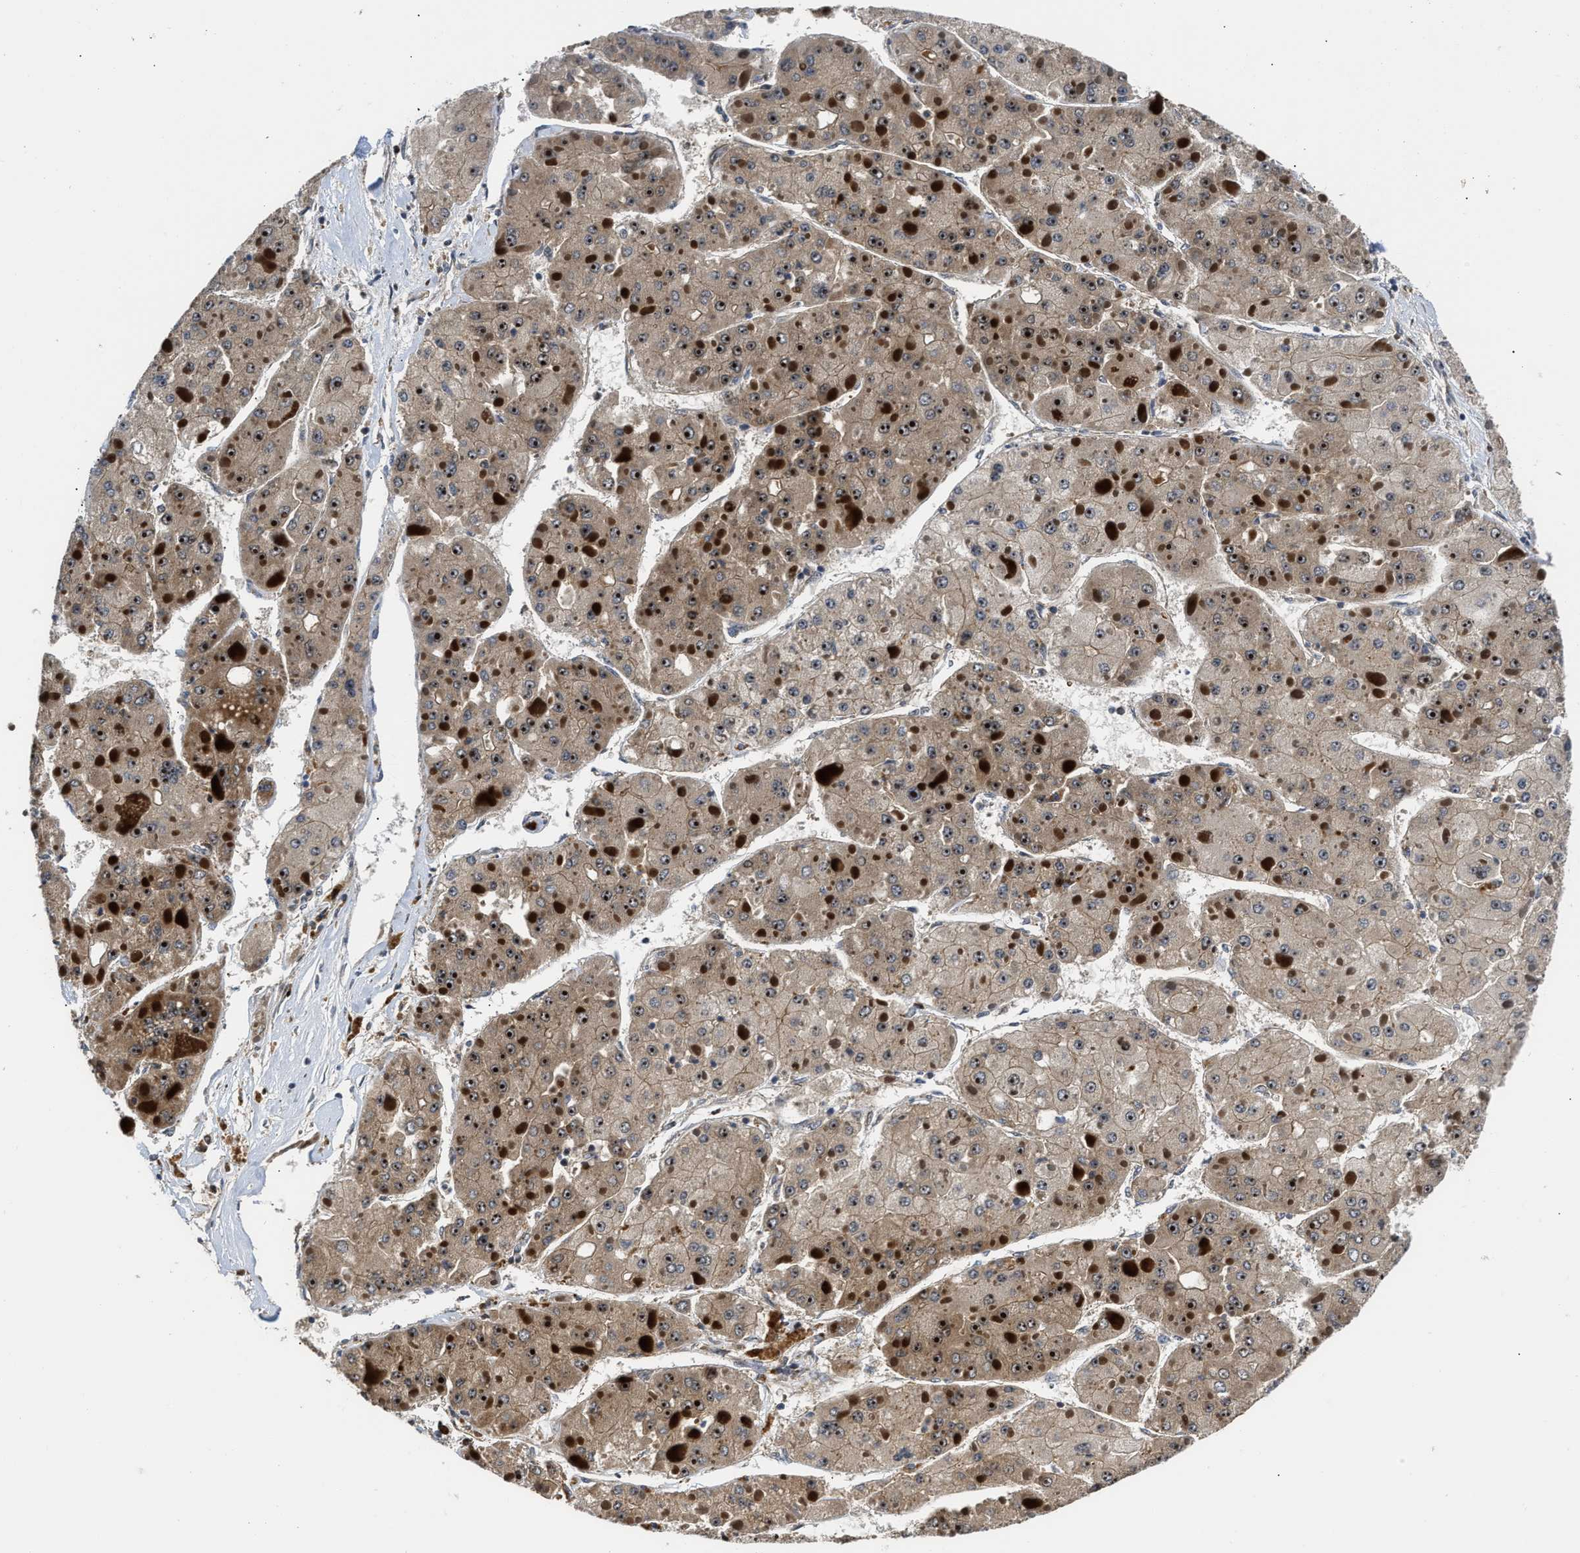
{"staining": {"intensity": "moderate", "quantity": ">75%", "location": "cytoplasmic/membranous,nuclear"}, "tissue": "liver cancer", "cell_type": "Tumor cells", "image_type": "cancer", "snomed": [{"axis": "morphology", "description": "Carcinoma, Hepatocellular, NOS"}, {"axis": "topography", "description": "Liver"}], "caption": "IHC staining of hepatocellular carcinoma (liver), which reveals medium levels of moderate cytoplasmic/membranous and nuclear expression in approximately >75% of tumor cells indicating moderate cytoplasmic/membranous and nuclear protein expression. The staining was performed using DAB (3,3'-diaminobenzidine) (brown) for protein detection and nuclei were counterstained in hematoxylin (blue).", "gene": "ALDH3A2", "patient": {"sex": "female", "age": 73}}